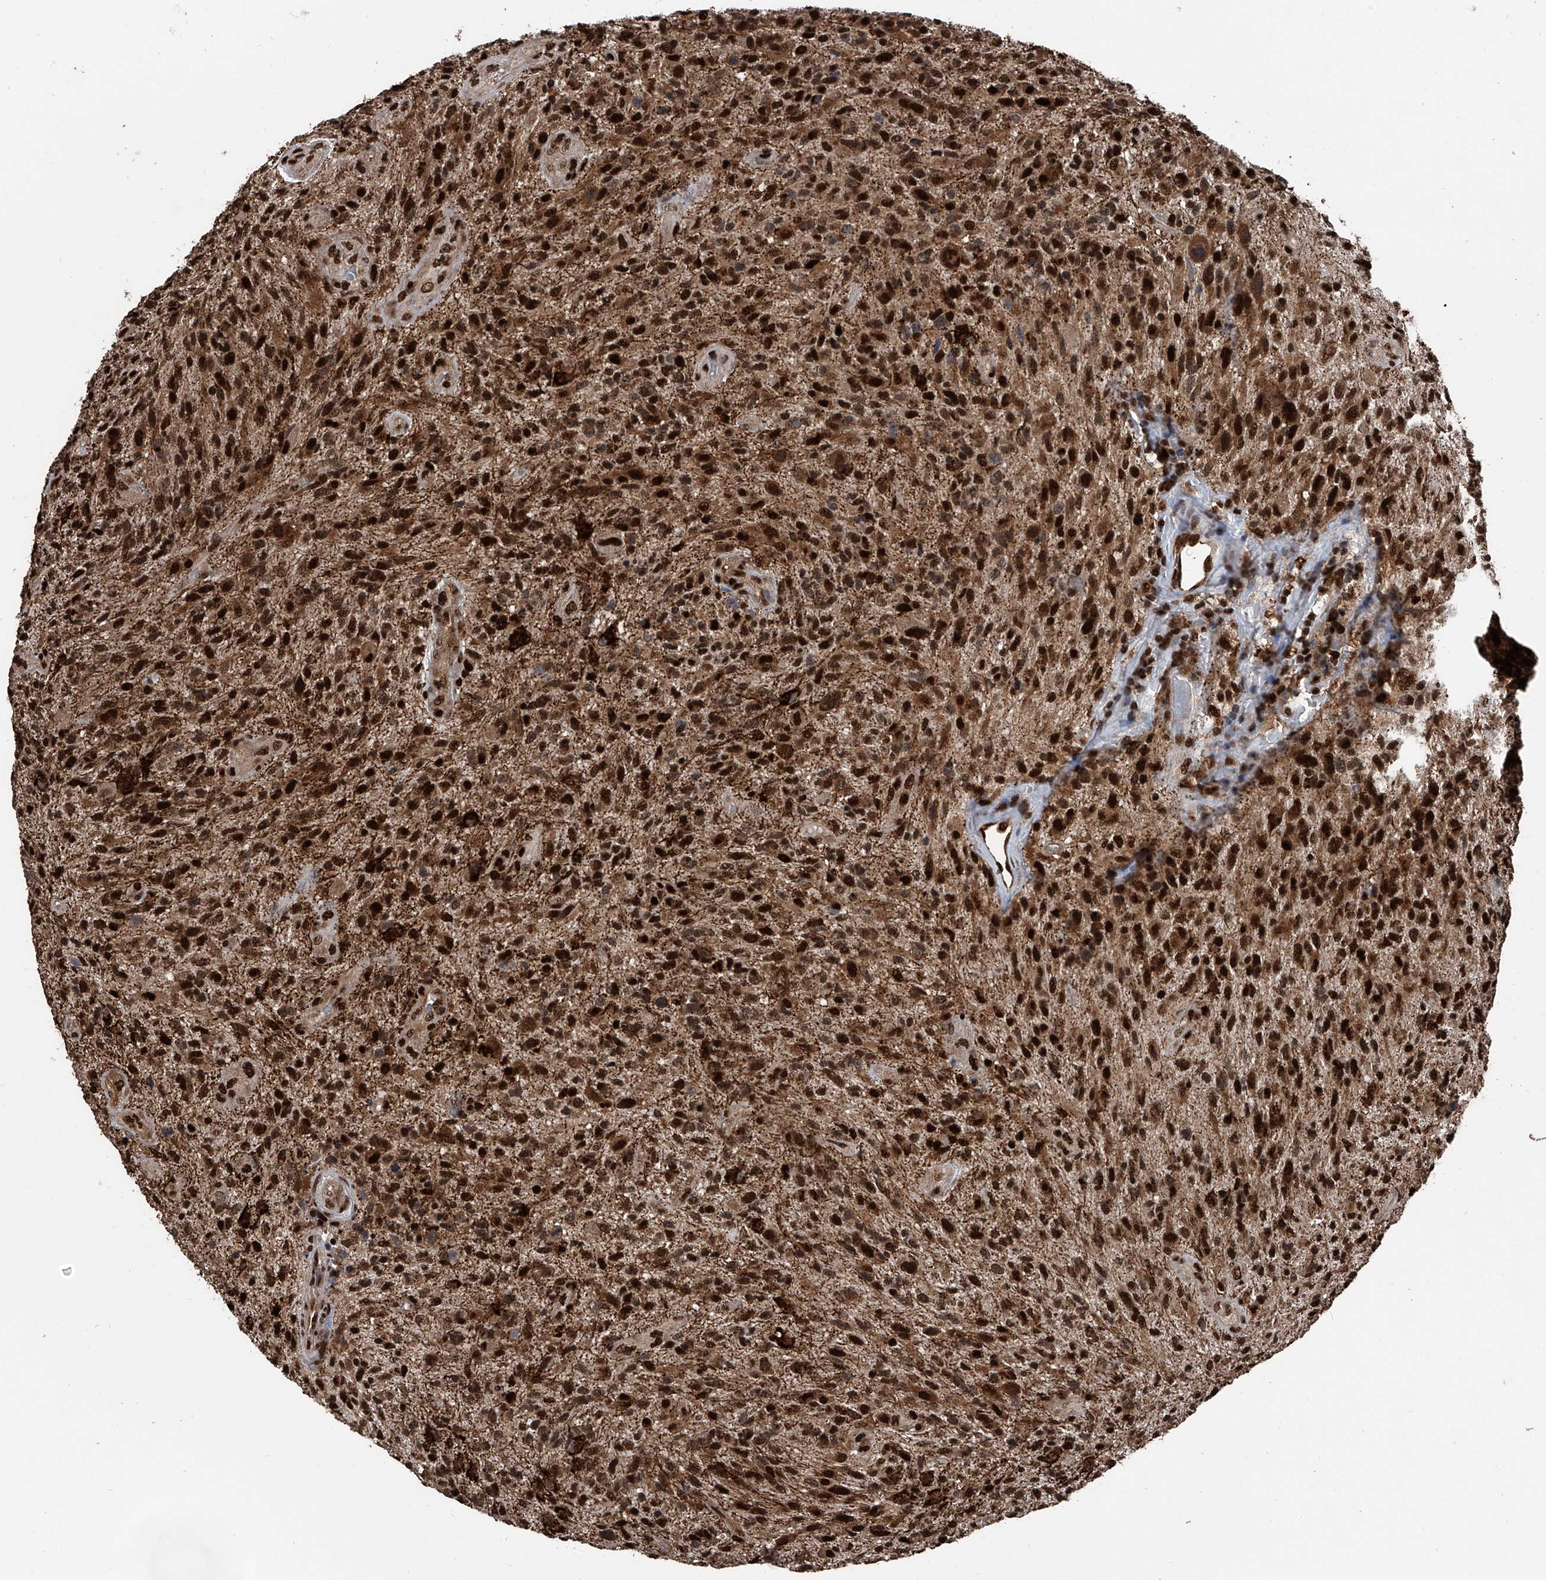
{"staining": {"intensity": "strong", "quantity": ">75%", "location": "cytoplasmic/membranous,nuclear"}, "tissue": "glioma", "cell_type": "Tumor cells", "image_type": "cancer", "snomed": [{"axis": "morphology", "description": "Glioma, malignant, High grade"}, {"axis": "topography", "description": "Brain"}], "caption": "IHC of high-grade glioma (malignant) reveals high levels of strong cytoplasmic/membranous and nuclear positivity in about >75% of tumor cells.", "gene": "FKBP5", "patient": {"sex": "male", "age": 47}}